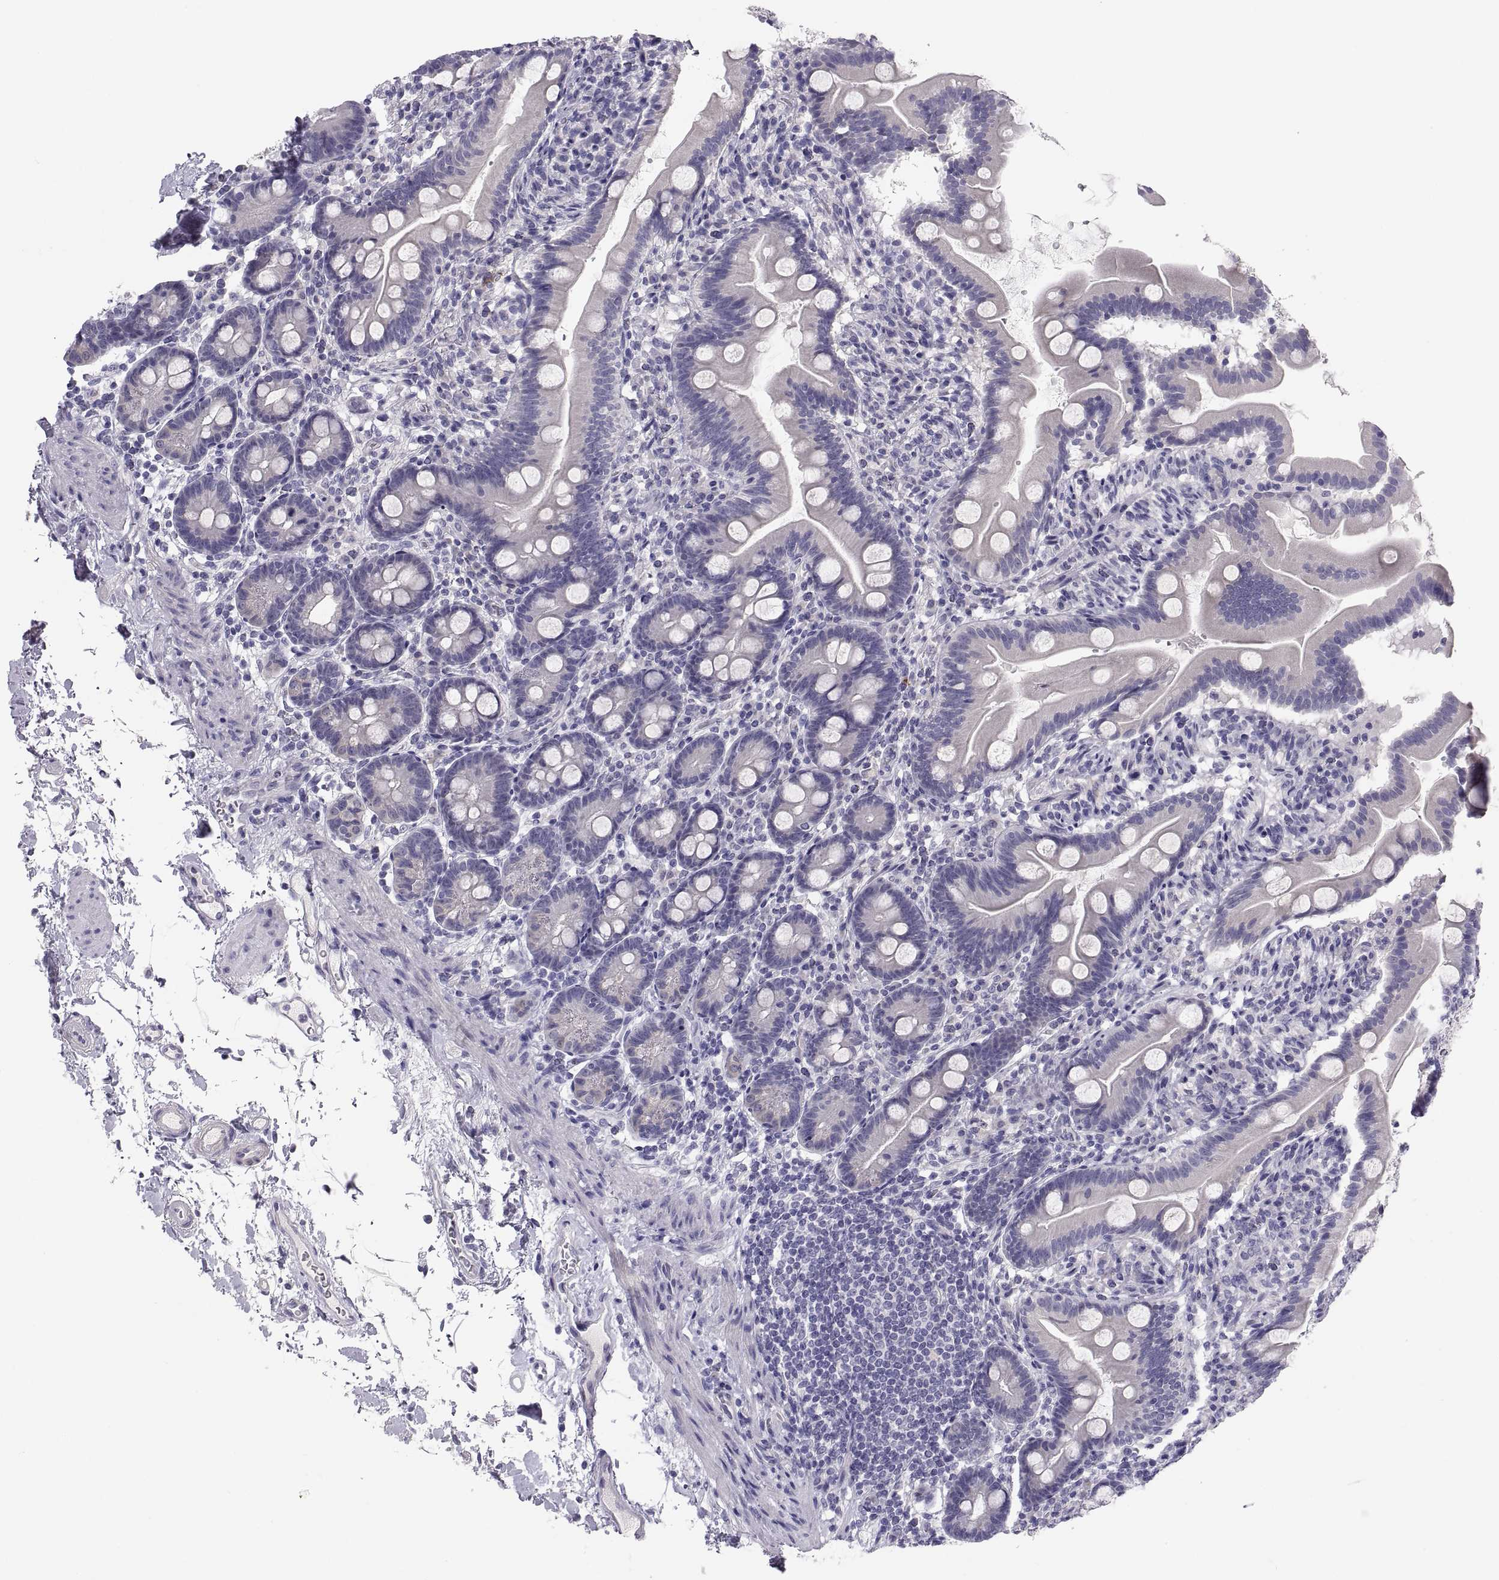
{"staining": {"intensity": "negative", "quantity": "none", "location": "none"}, "tissue": "small intestine", "cell_type": "Glandular cells", "image_type": "normal", "snomed": [{"axis": "morphology", "description": "Normal tissue, NOS"}, {"axis": "topography", "description": "Small intestine"}], "caption": "Immunohistochemistry (IHC) of normal small intestine demonstrates no staining in glandular cells. Brightfield microscopy of immunohistochemistry stained with DAB (3,3'-diaminobenzidine) (brown) and hematoxylin (blue), captured at high magnification.", "gene": "STRC", "patient": {"sex": "female", "age": 44}}